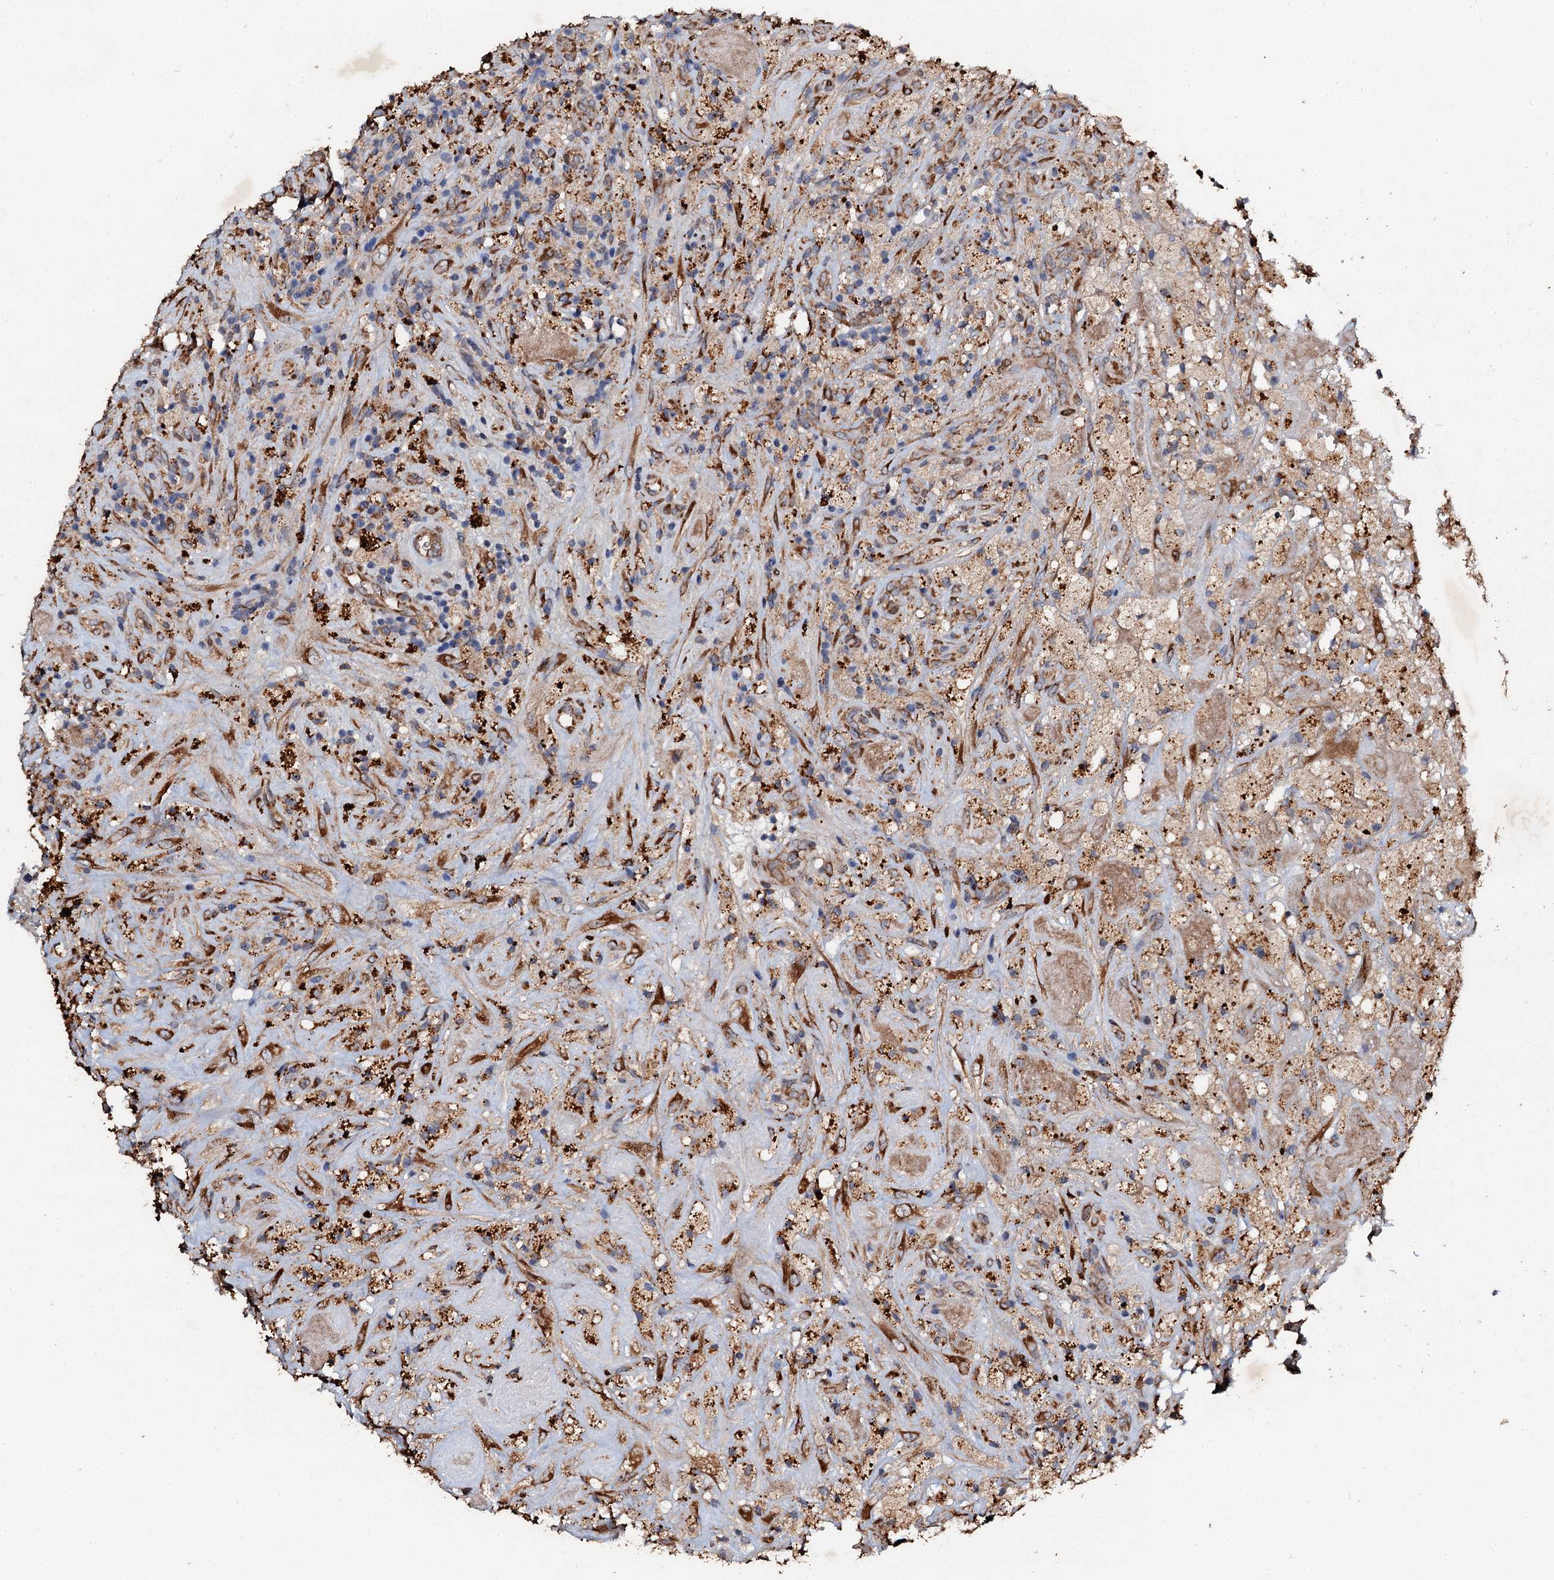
{"staining": {"intensity": "moderate", "quantity": ">75%", "location": "cytoplasmic/membranous"}, "tissue": "glioma", "cell_type": "Tumor cells", "image_type": "cancer", "snomed": [{"axis": "morphology", "description": "Glioma, malignant, High grade"}, {"axis": "topography", "description": "Brain"}], "caption": "Immunohistochemistry (IHC) histopathology image of neoplastic tissue: high-grade glioma (malignant) stained using immunohistochemistry (IHC) reveals medium levels of moderate protein expression localized specifically in the cytoplasmic/membranous of tumor cells, appearing as a cytoplasmic/membranous brown color.", "gene": "ADAMTS10", "patient": {"sex": "male", "age": 69}}